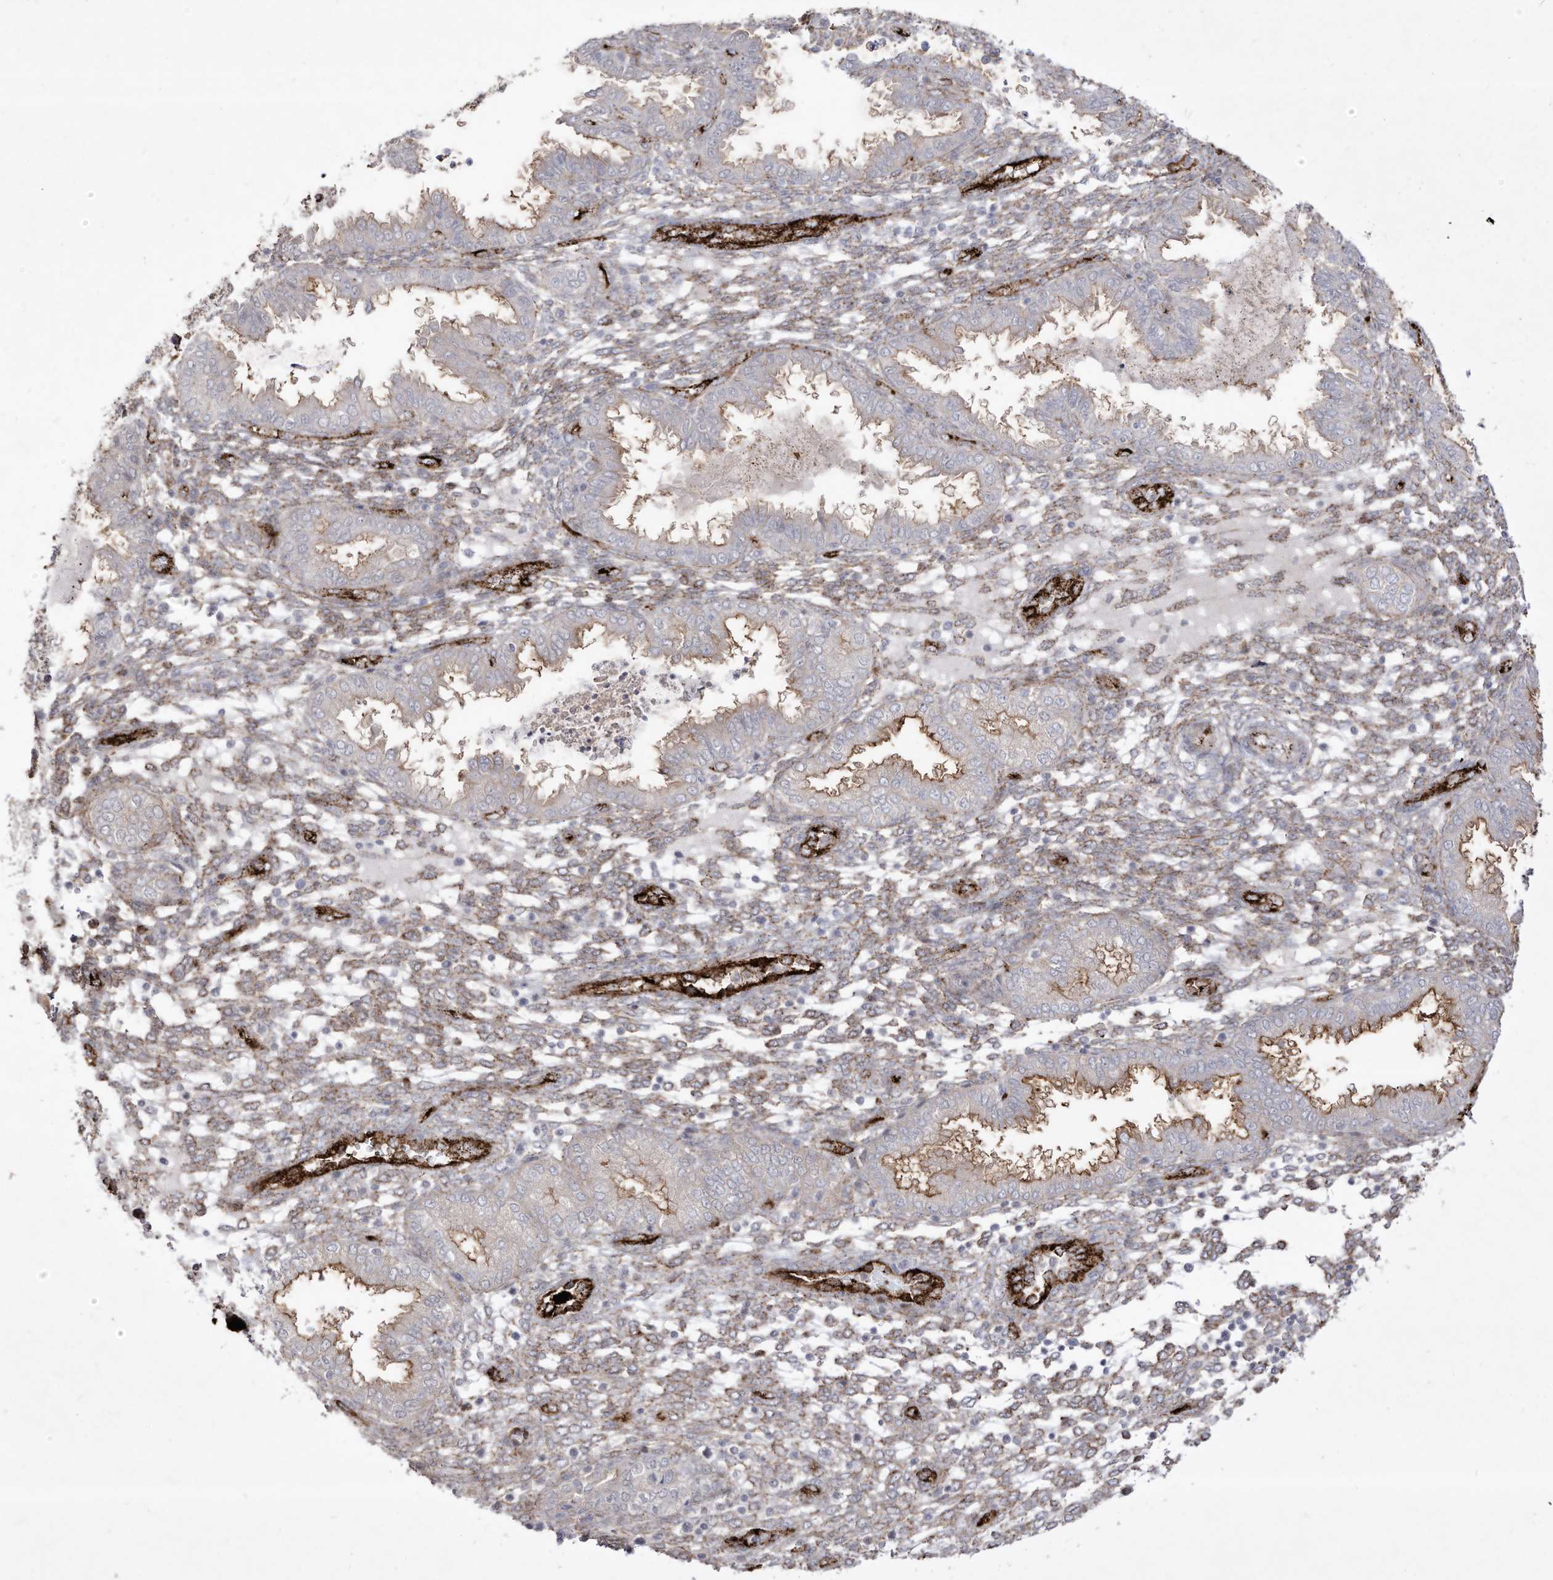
{"staining": {"intensity": "weak", "quantity": "25%-75%", "location": "cytoplasmic/membranous"}, "tissue": "endometrium", "cell_type": "Cells in endometrial stroma", "image_type": "normal", "snomed": [{"axis": "morphology", "description": "Normal tissue, NOS"}, {"axis": "topography", "description": "Endometrium"}], "caption": "IHC photomicrograph of unremarkable human endometrium stained for a protein (brown), which demonstrates low levels of weak cytoplasmic/membranous staining in about 25%-75% of cells in endometrial stroma.", "gene": "ZGRF1", "patient": {"sex": "female", "age": 33}}